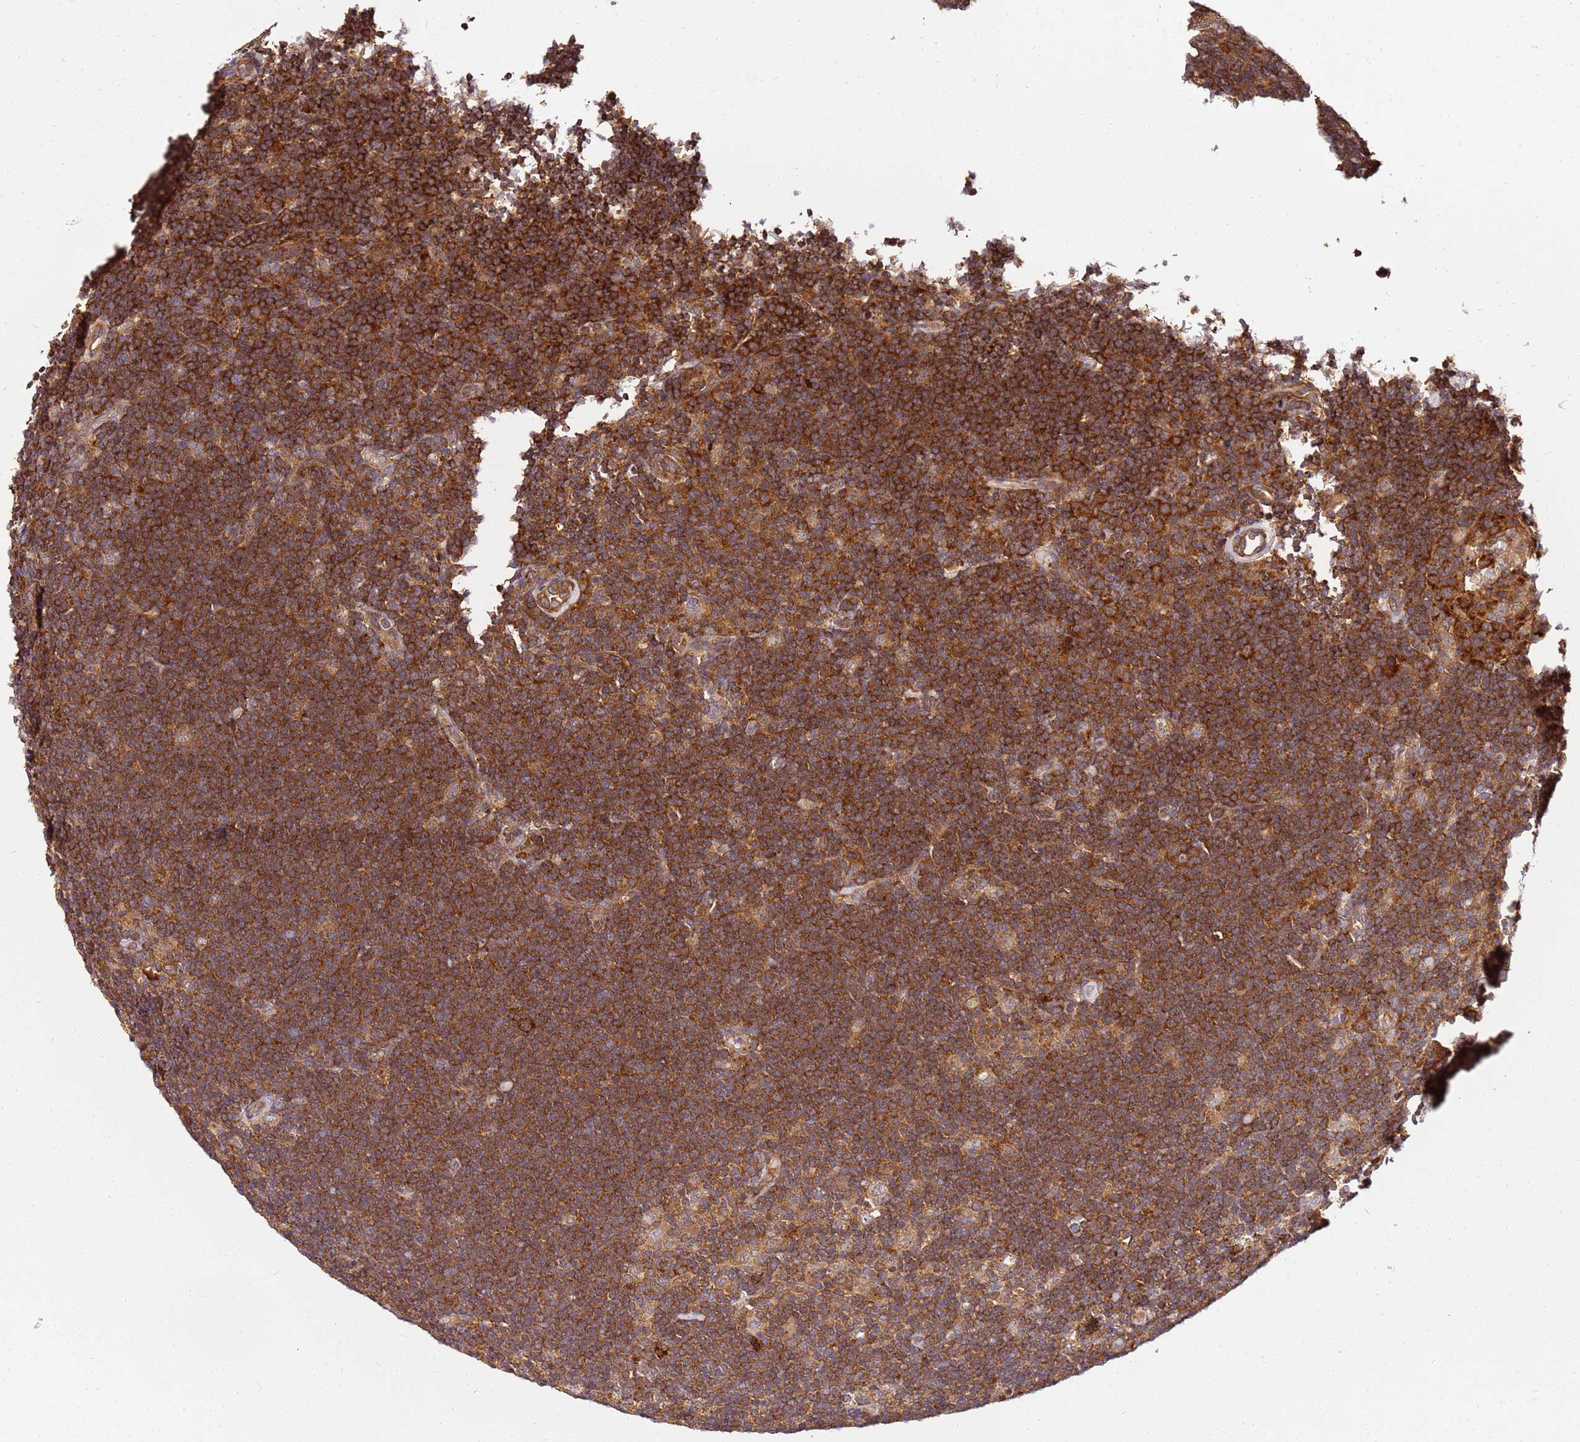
{"staining": {"intensity": "weak", "quantity": "25%-75%", "location": "cytoplasmic/membranous"}, "tissue": "lymphoma", "cell_type": "Tumor cells", "image_type": "cancer", "snomed": [{"axis": "morphology", "description": "Hodgkin's disease, NOS"}, {"axis": "topography", "description": "Lymph node"}], "caption": "Protein expression by immunohistochemistry (IHC) demonstrates weak cytoplasmic/membranous positivity in about 25%-75% of tumor cells in lymphoma. The protein is shown in brown color, while the nuclei are stained blue.", "gene": "PIH1D1", "patient": {"sex": "female", "age": 57}}